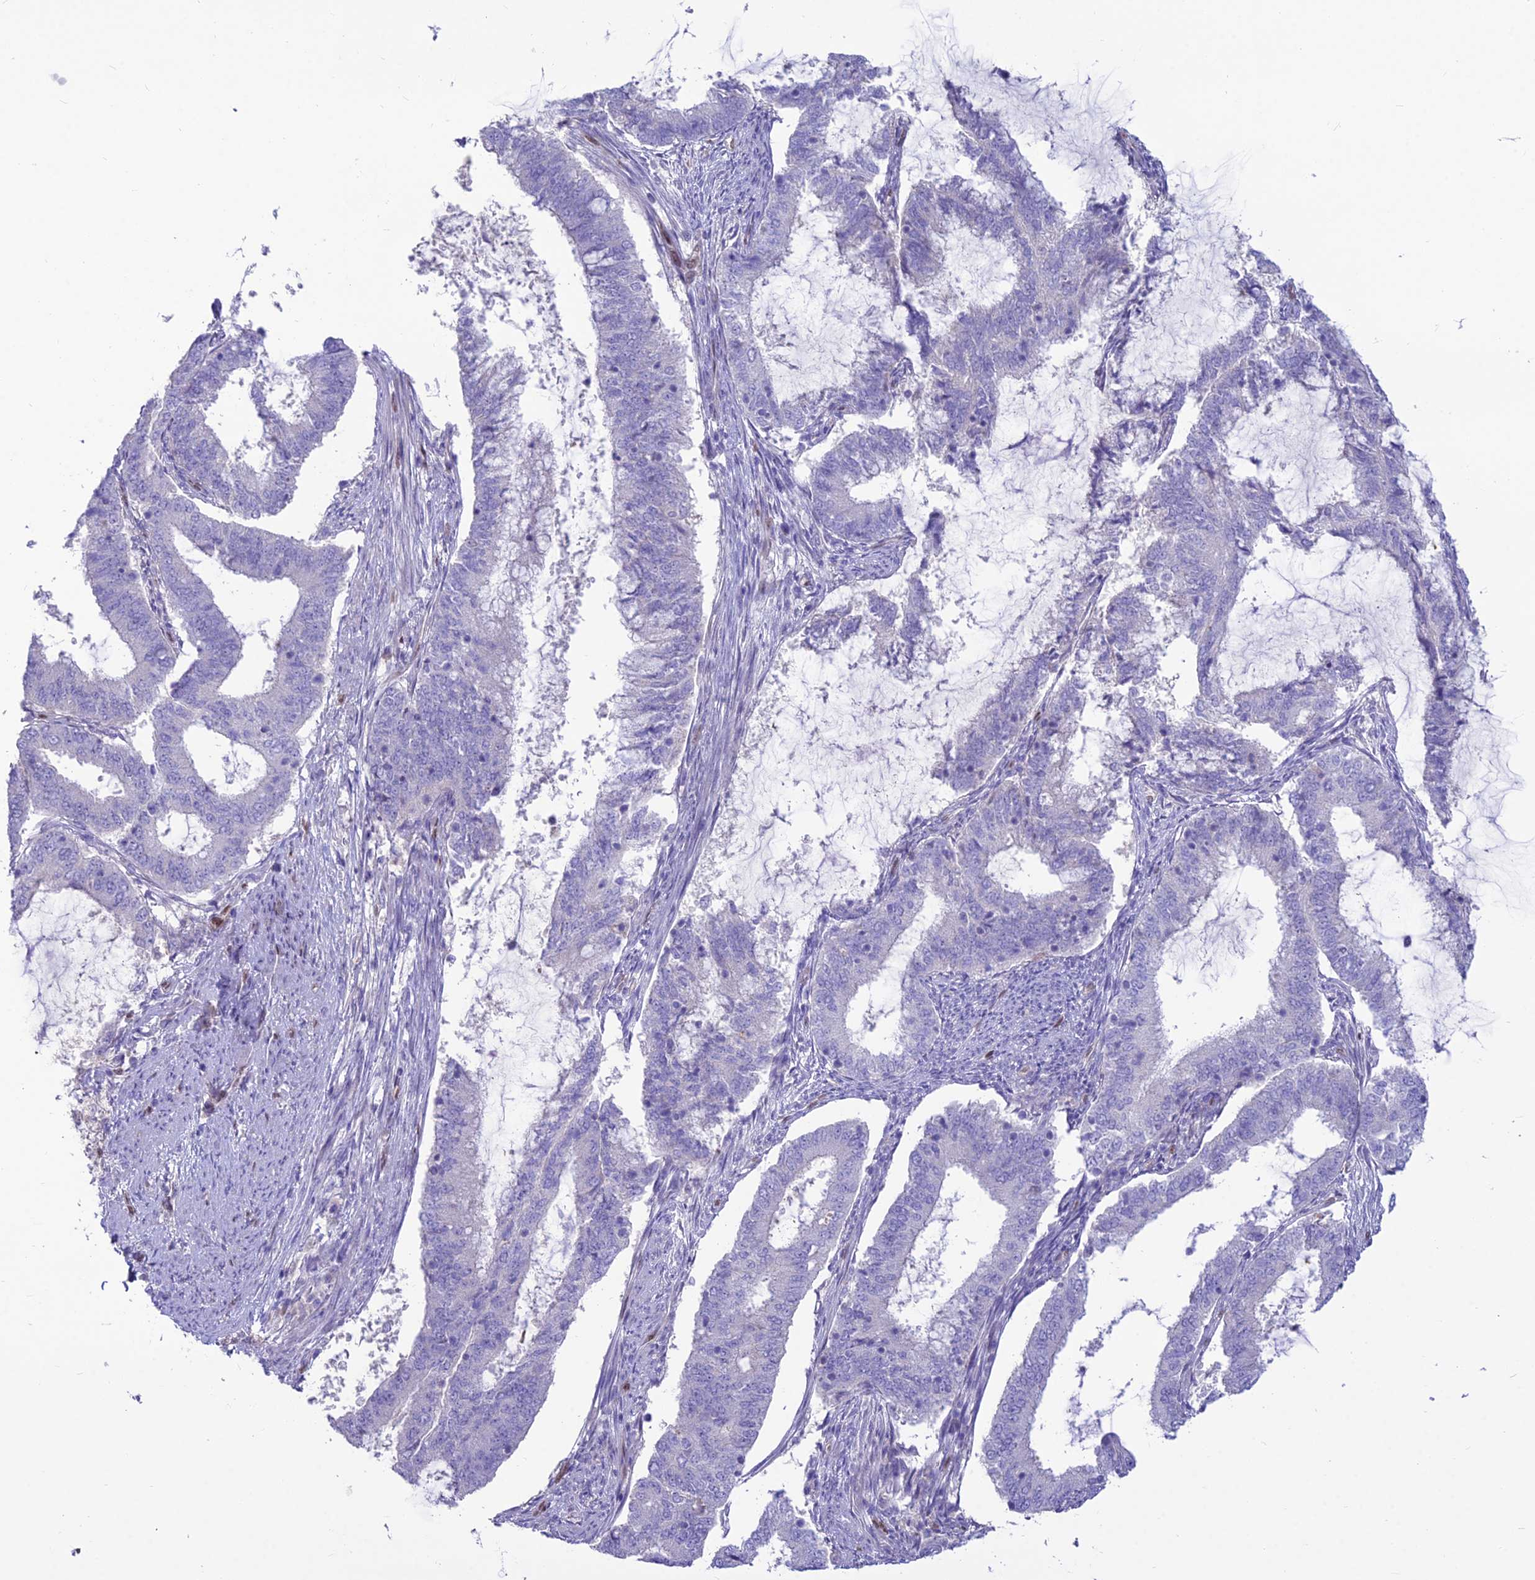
{"staining": {"intensity": "negative", "quantity": "none", "location": "none"}, "tissue": "endometrial cancer", "cell_type": "Tumor cells", "image_type": "cancer", "snomed": [{"axis": "morphology", "description": "Adenocarcinoma, NOS"}, {"axis": "topography", "description": "Endometrium"}], "caption": "A histopathology image of human endometrial adenocarcinoma is negative for staining in tumor cells. The staining is performed using DAB (3,3'-diaminobenzidine) brown chromogen with nuclei counter-stained in using hematoxylin.", "gene": "NOVA2", "patient": {"sex": "female", "age": 51}}